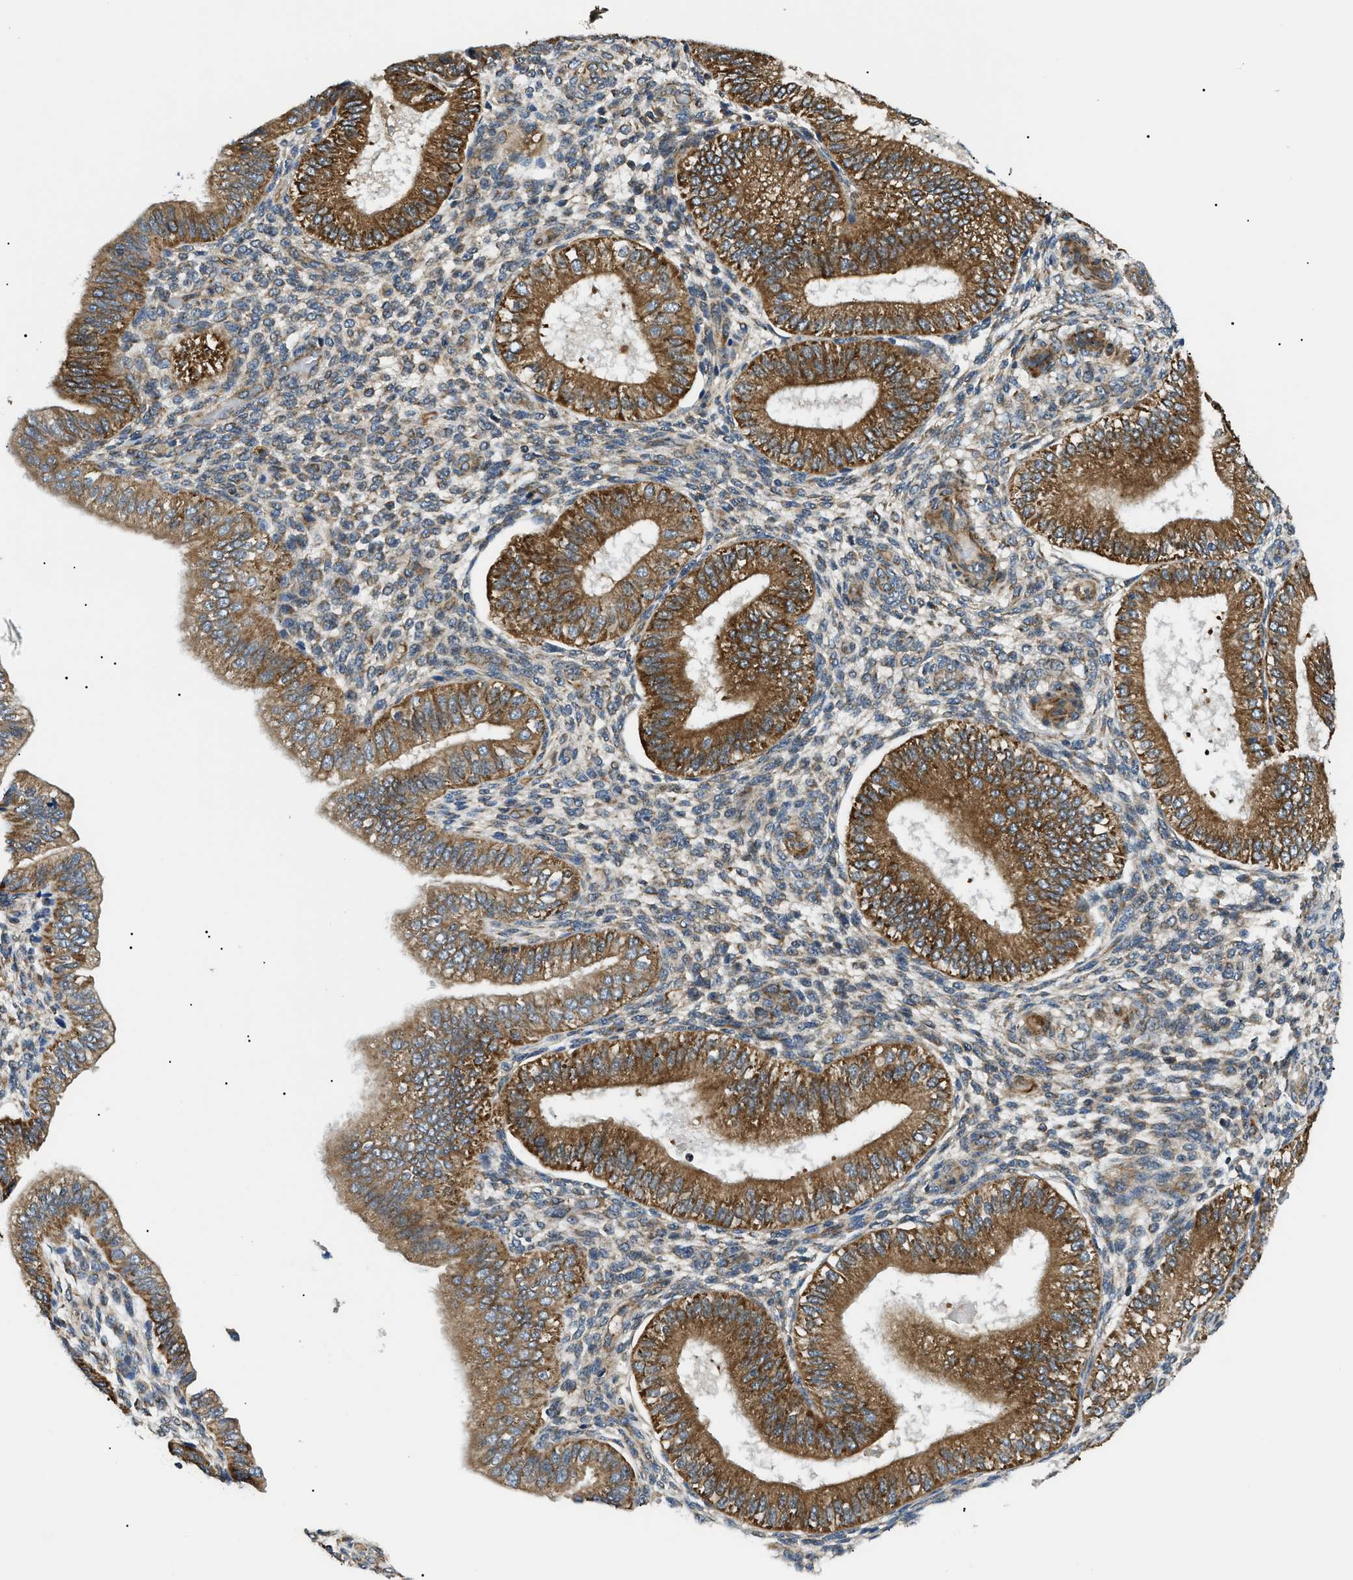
{"staining": {"intensity": "weak", "quantity": "25%-75%", "location": "cytoplasmic/membranous"}, "tissue": "endometrium", "cell_type": "Cells in endometrial stroma", "image_type": "normal", "snomed": [{"axis": "morphology", "description": "Normal tissue, NOS"}, {"axis": "topography", "description": "Endometrium"}], "caption": "This photomicrograph reveals benign endometrium stained with IHC to label a protein in brown. The cytoplasmic/membranous of cells in endometrial stroma show weak positivity for the protein. Nuclei are counter-stained blue.", "gene": "SRPK1", "patient": {"sex": "female", "age": 39}}